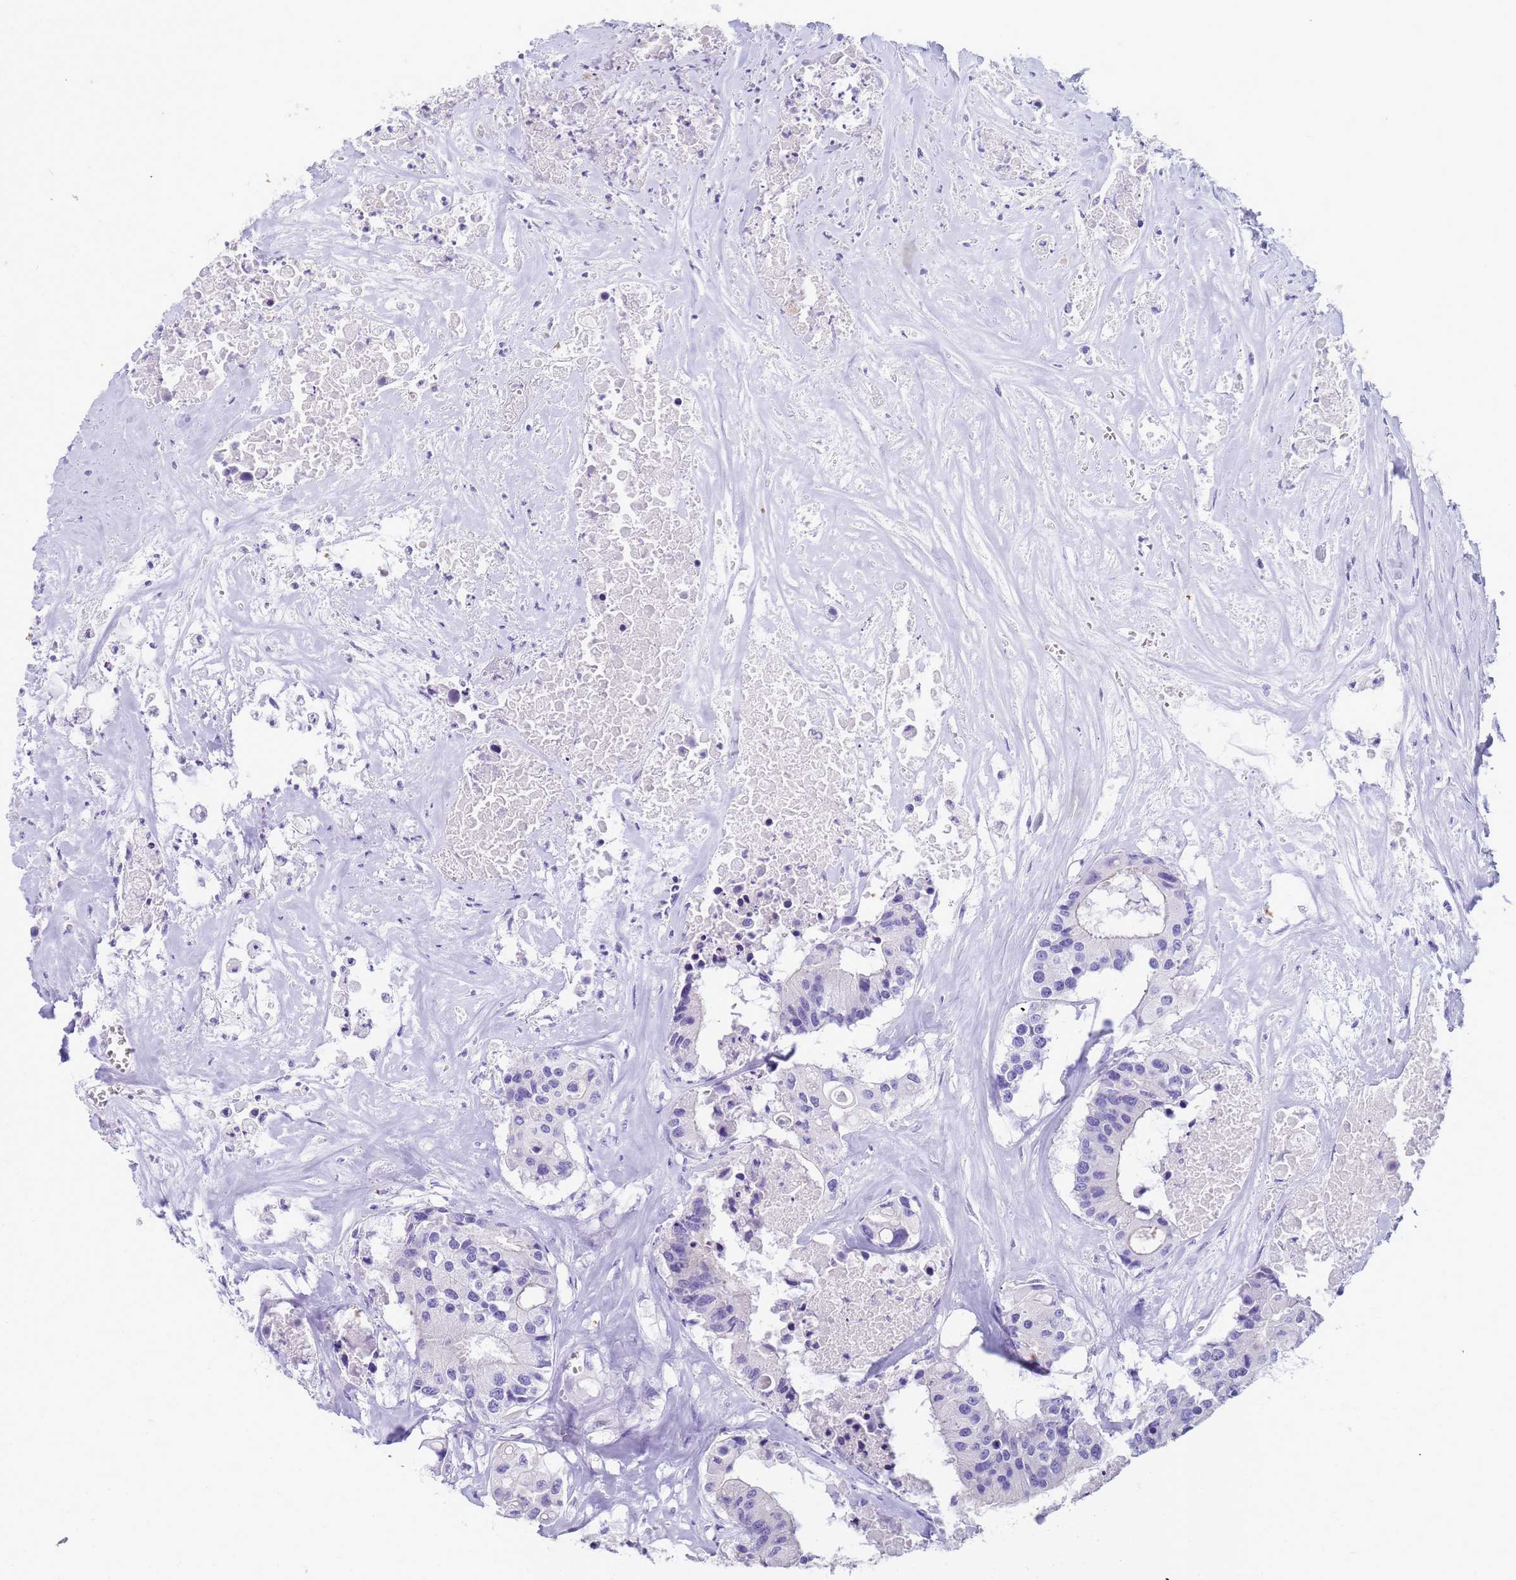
{"staining": {"intensity": "negative", "quantity": "none", "location": "none"}, "tissue": "colorectal cancer", "cell_type": "Tumor cells", "image_type": "cancer", "snomed": [{"axis": "morphology", "description": "Adenocarcinoma, NOS"}, {"axis": "topography", "description": "Colon"}], "caption": "DAB immunohistochemical staining of human colorectal cancer displays no significant expression in tumor cells. The staining is performed using DAB (3,3'-diaminobenzidine) brown chromogen with nuclei counter-stained in using hematoxylin.", "gene": "RNASE2", "patient": {"sex": "male", "age": 77}}